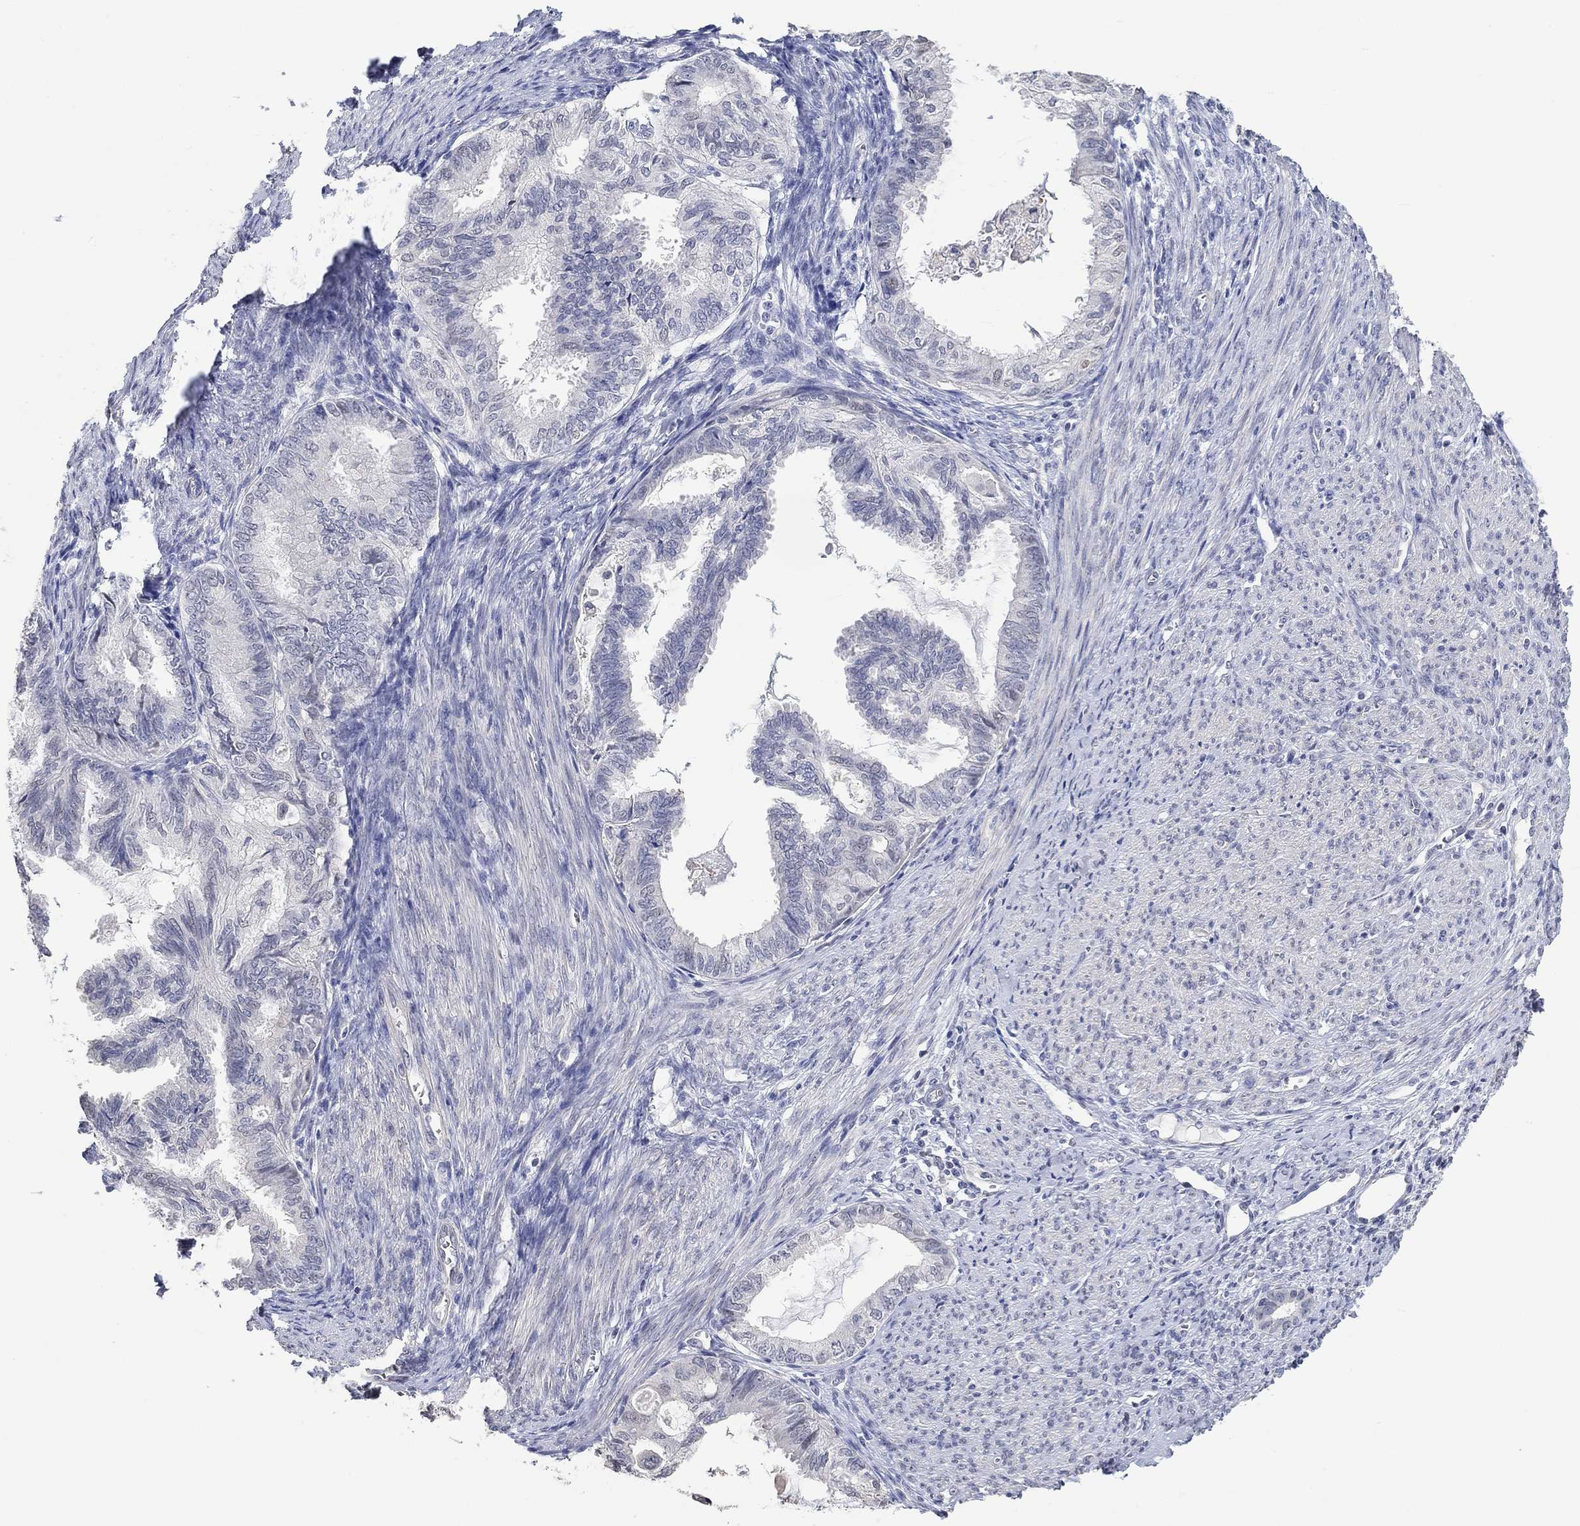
{"staining": {"intensity": "negative", "quantity": "none", "location": "none"}, "tissue": "endometrial cancer", "cell_type": "Tumor cells", "image_type": "cancer", "snomed": [{"axis": "morphology", "description": "Adenocarcinoma, NOS"}, {"axis": "topography", "description": "Endometrium"}], "caption": "This is an immunohistochemistry image of adenocarcinoma (endometrial). There is no positivity in tumor cells.", "gene": "PNMA5", "patient": {"sex": "female", "age": 86}}